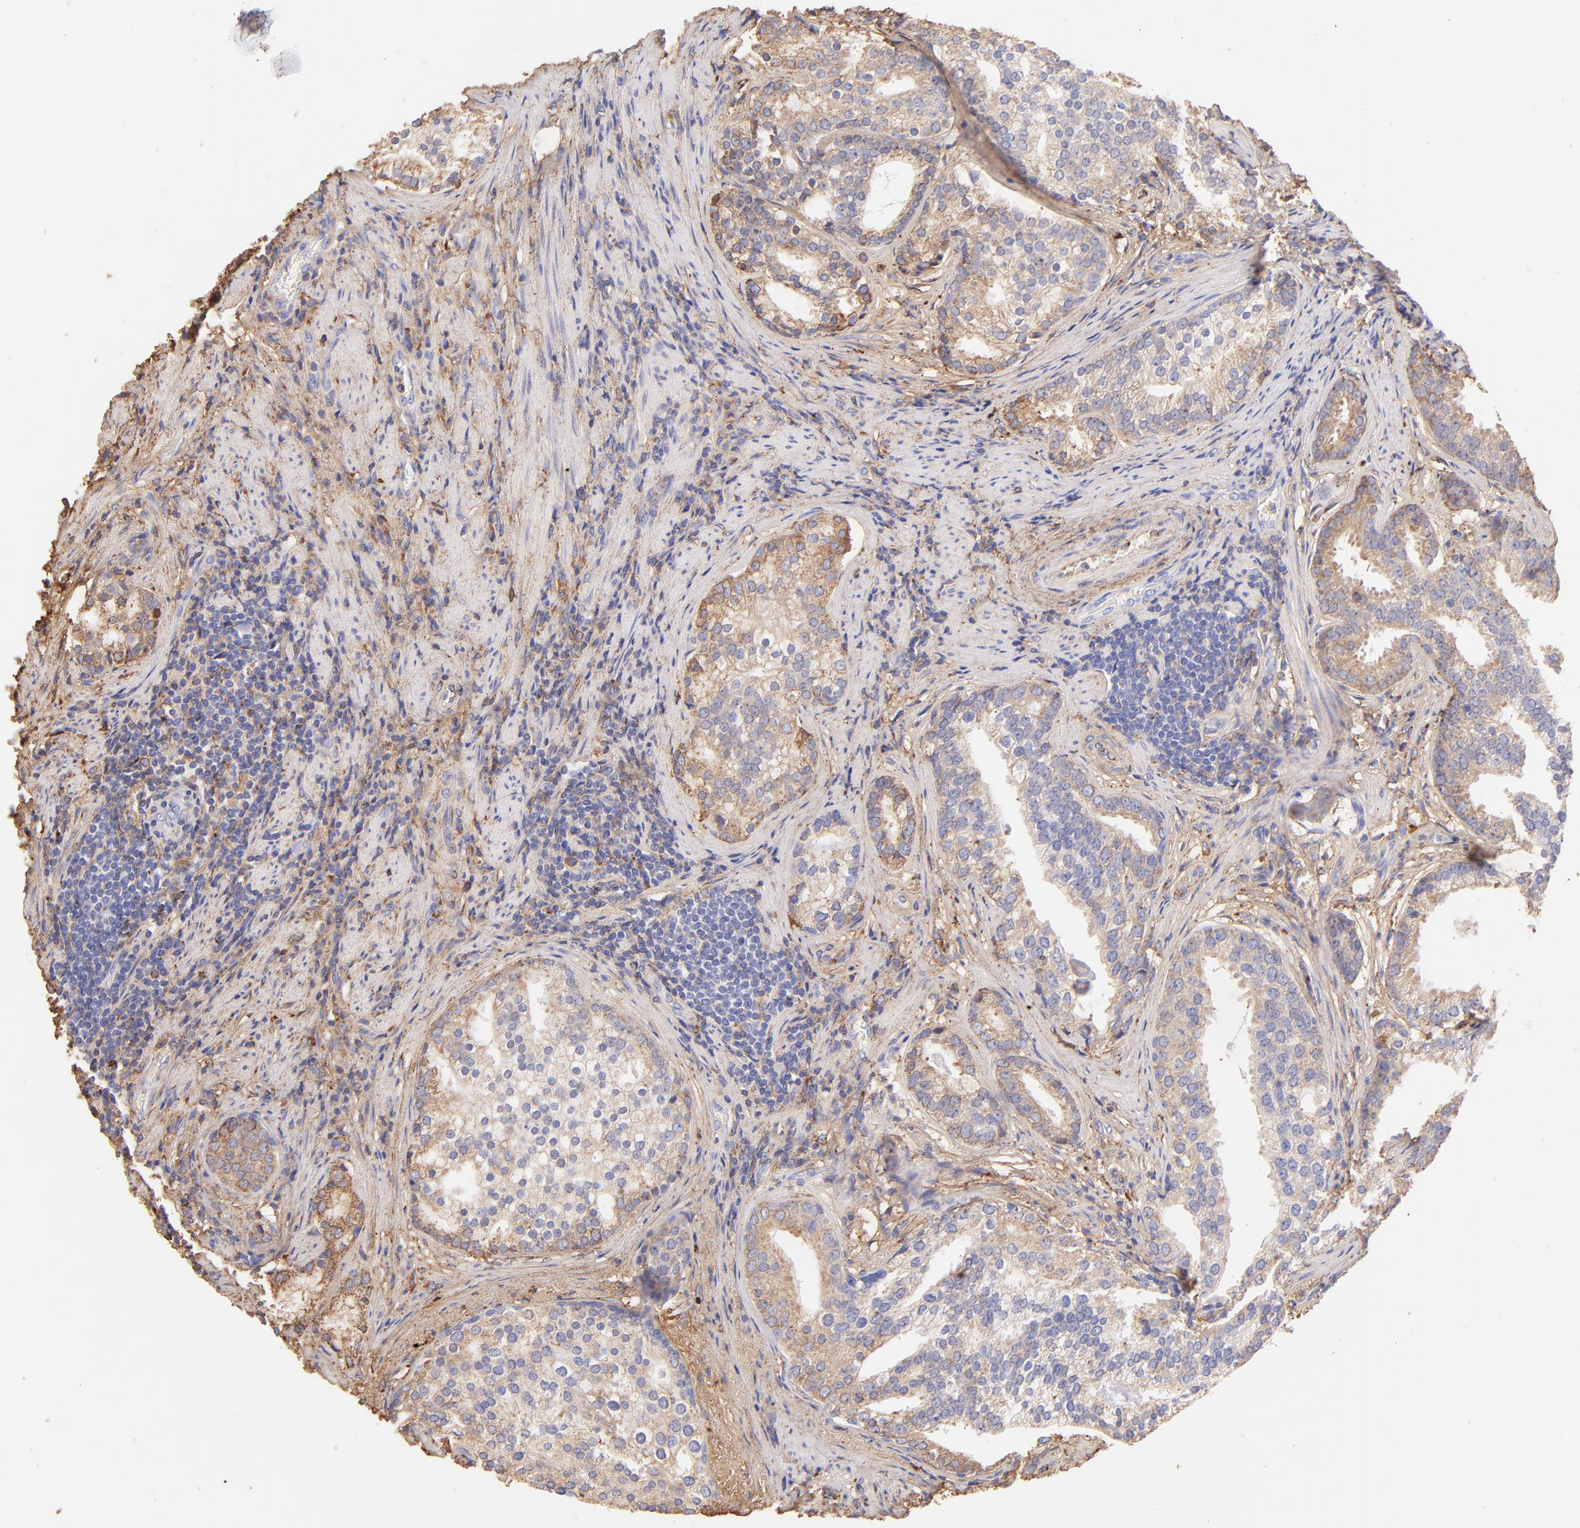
{"staining": {"intensity": "moderate", "quantity": ">75%", "location": "cytoplasmic/membranous"}, "tissue": "prostate cancer", "cell_type": "Tumor cells", "image_type": "cancer", "snomed": [{"axis": "morphology", "description": "Adenocarcinoma, Low grade"}, {"axis": "topography", "description": "Prostate"}], "caption": "Prostate cancer (low-grade adenocarcinoma) stained for a protein (brown) displays moderate cytoplasmic/membranous positive positivity in about >75% of tumor cells.", "gene": "BGN", "patient": {"sex": "male", "age": 71}}